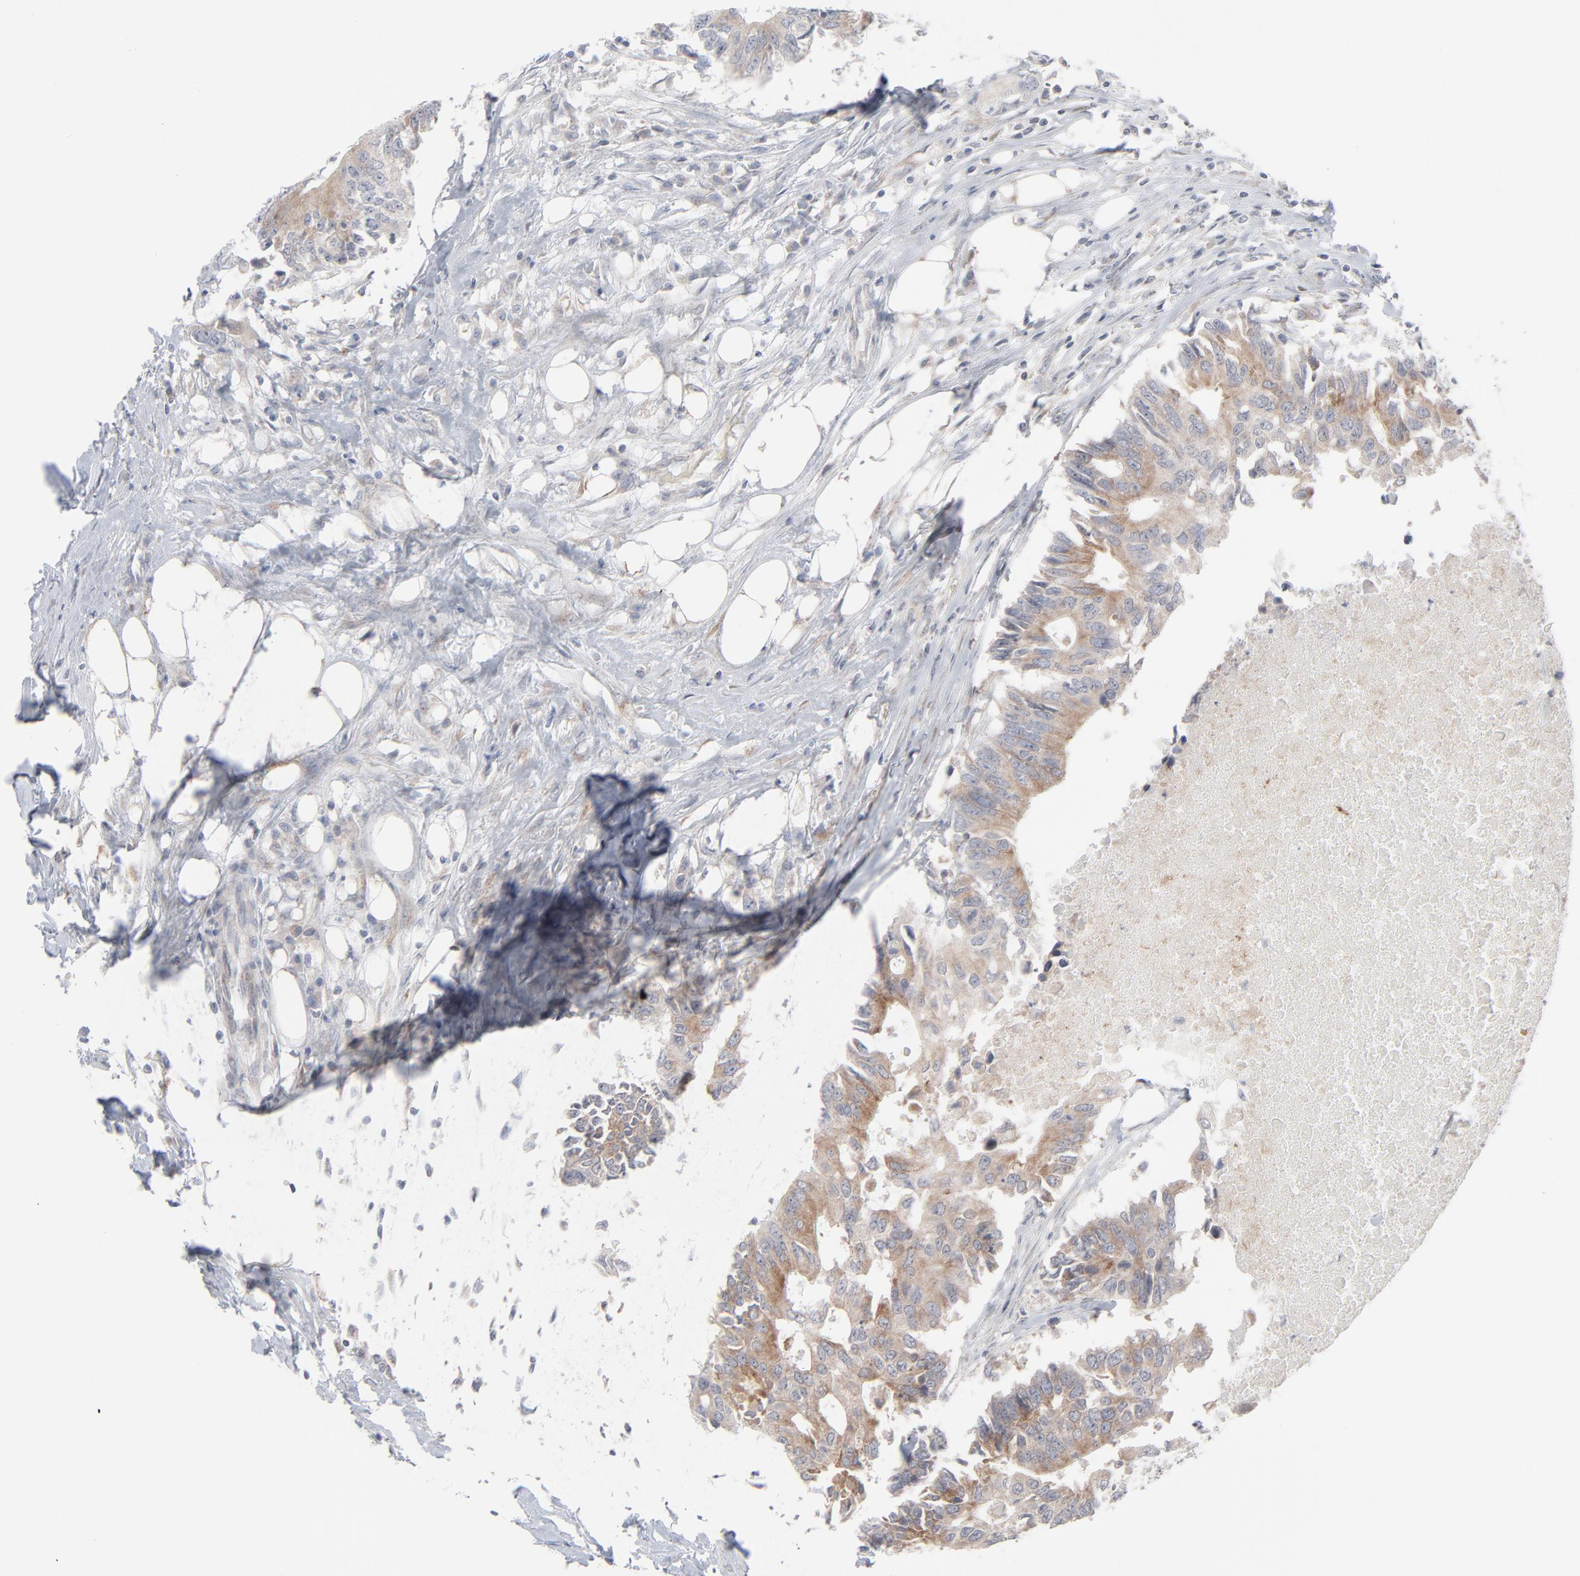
{"staining": {"intensity": "weak", "quantity": ">75%", "location": "cytoplasmic/membranous"}, "tissue": "colorectal cancer", "cell_type": "Tumor cells", "image_type": "cancer", "snomed": [{"axis": "morphology", "description": "Adenocarcinoma, NOS"}, {"axis": "topography", "description": "Colon"}], "caption": "The photomicrograph reveals a brown stain indicating the presence of a protein in the cytoplasmic/membranous of tumor cells in adenocarcinoma (colorectal).", "gene": "KDSR", "patient": {"sex": "male", "age": 71}}